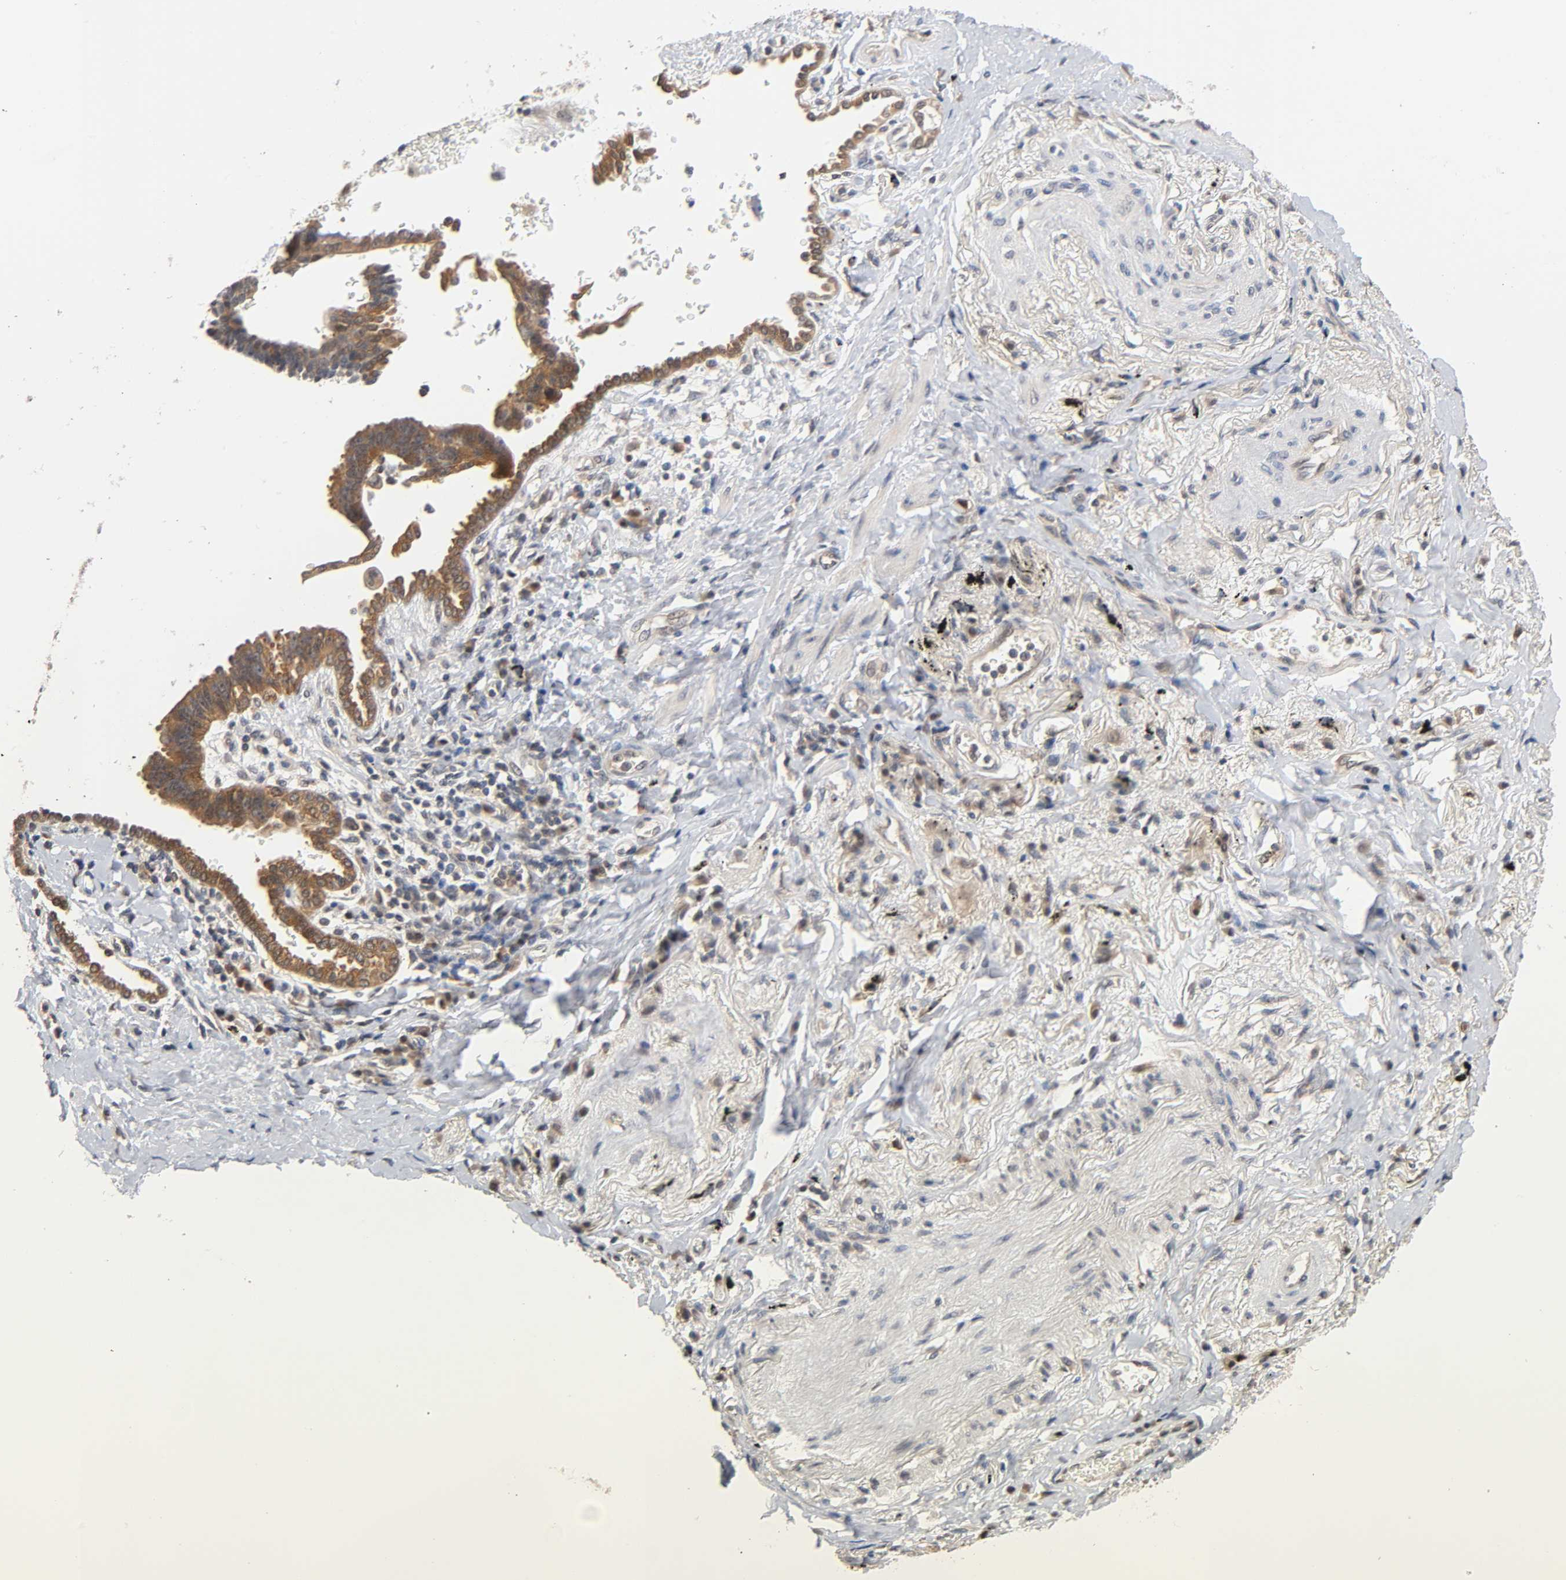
{"staining": {"intensity": "moderate", "quantity": ">75%", "location": "cytoplasmic/membranous"}, "tissue": "lung cancer", "cell_type": "Tumor cells", "image_type": "cancer", "snomed": [{"axis": "morphology", "description": "Adenocarcinoma, NOS"}, {"axis": "topography", "description": "Lung"}], "caption": "Adenocarcinoma (lung) stained with a brown dye reveals moderate cytoplasmic/membranous positive staining in about >75% of tumor cells.", "gene": "PRKAB1", "patient": {"sex": "female", "age": 64}}